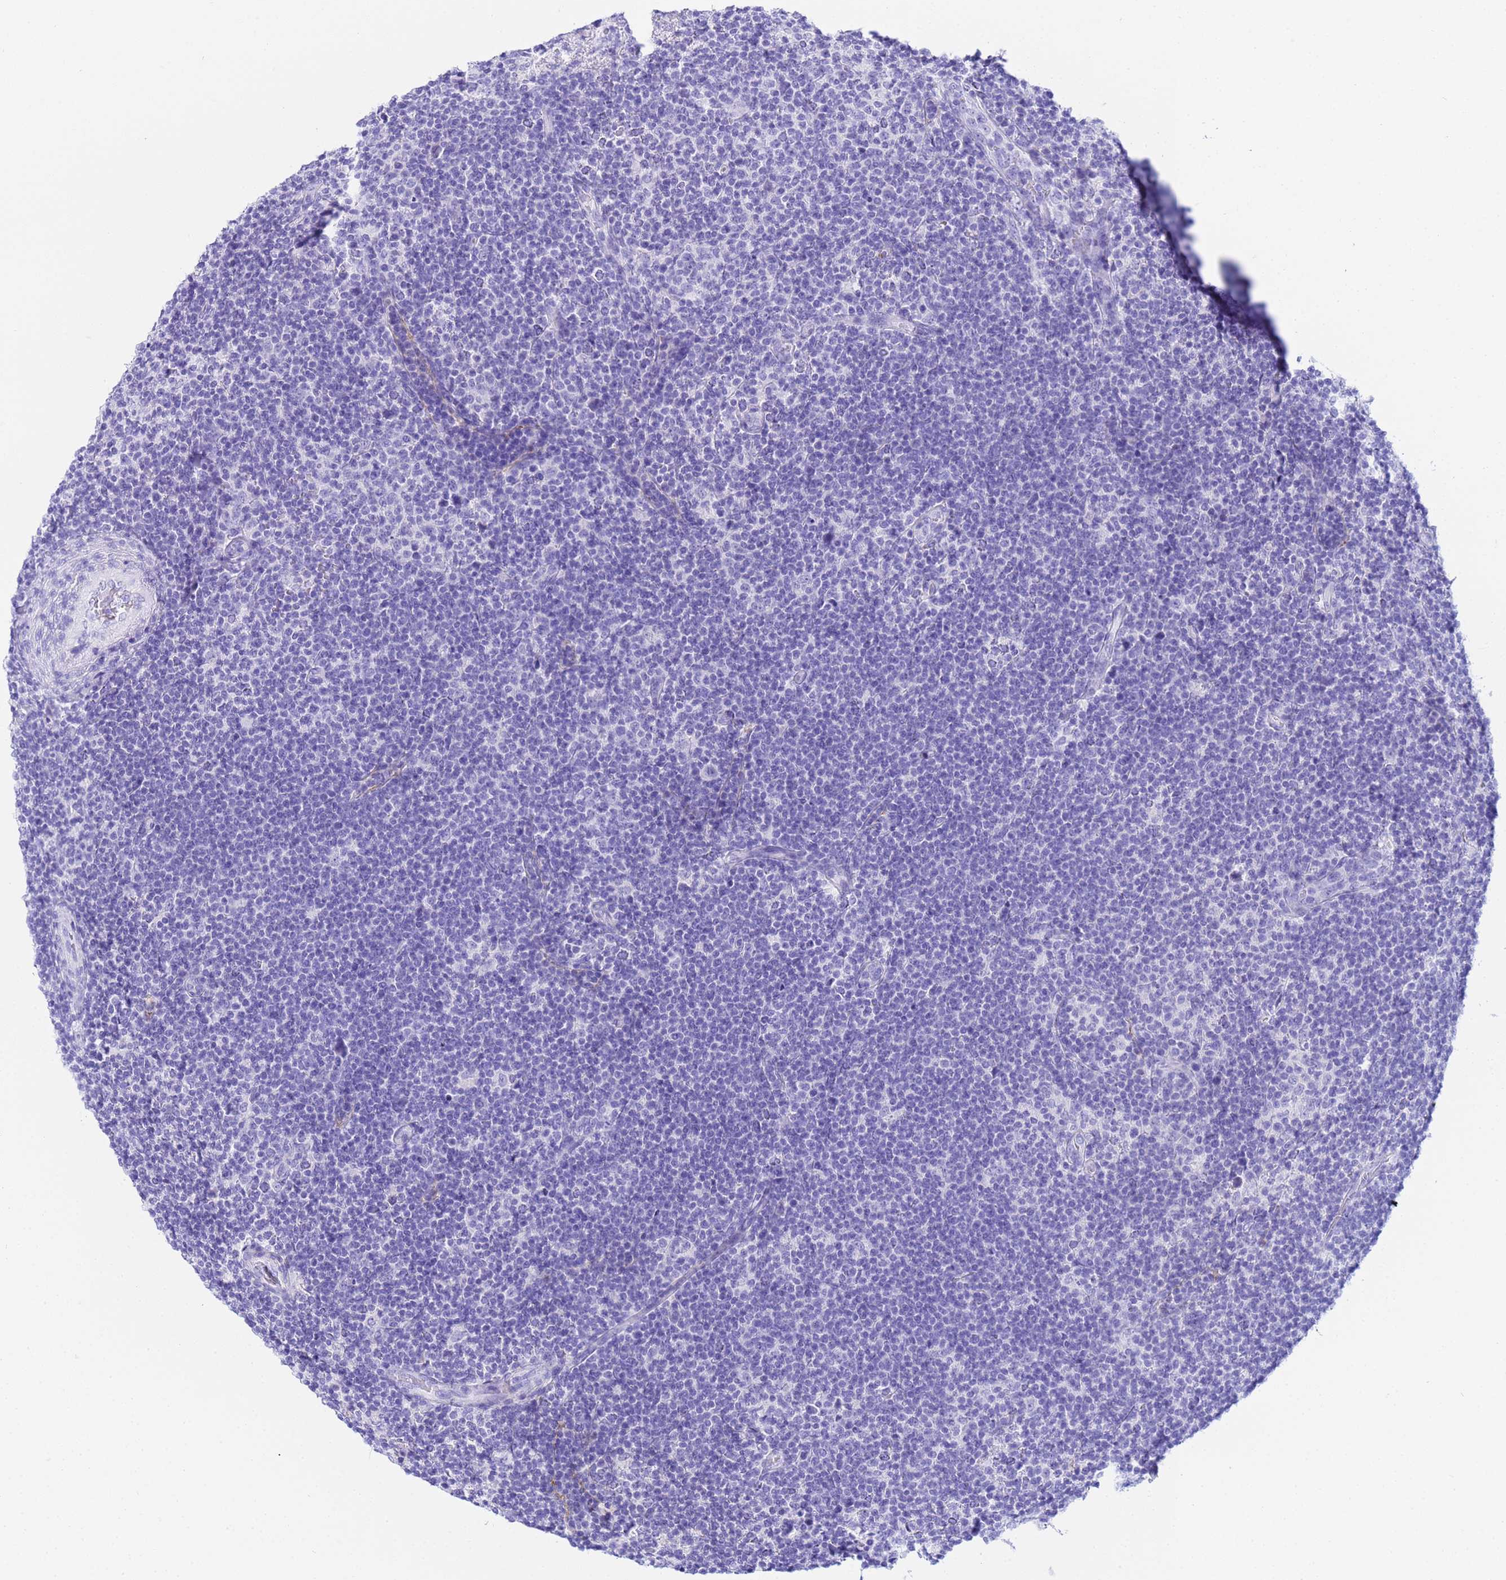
{"staining": {"intensity": "negative", "quantity": "none", "location": "none"}, "tissue": "lymphoma", "cell_type": "Tumor cells", "image_type": "cancer", "snomed": [{"axis": "morphology", "description": "Hodgkin's disease, NOS"}, {"axis": "topography", "description": "Lymph node"}], "caption": "Micrograph shows no significant protein expression in tumor cells of lymphoma.", "gene": "AQP12A", "patient": {"sex": "female", "age": 57}}